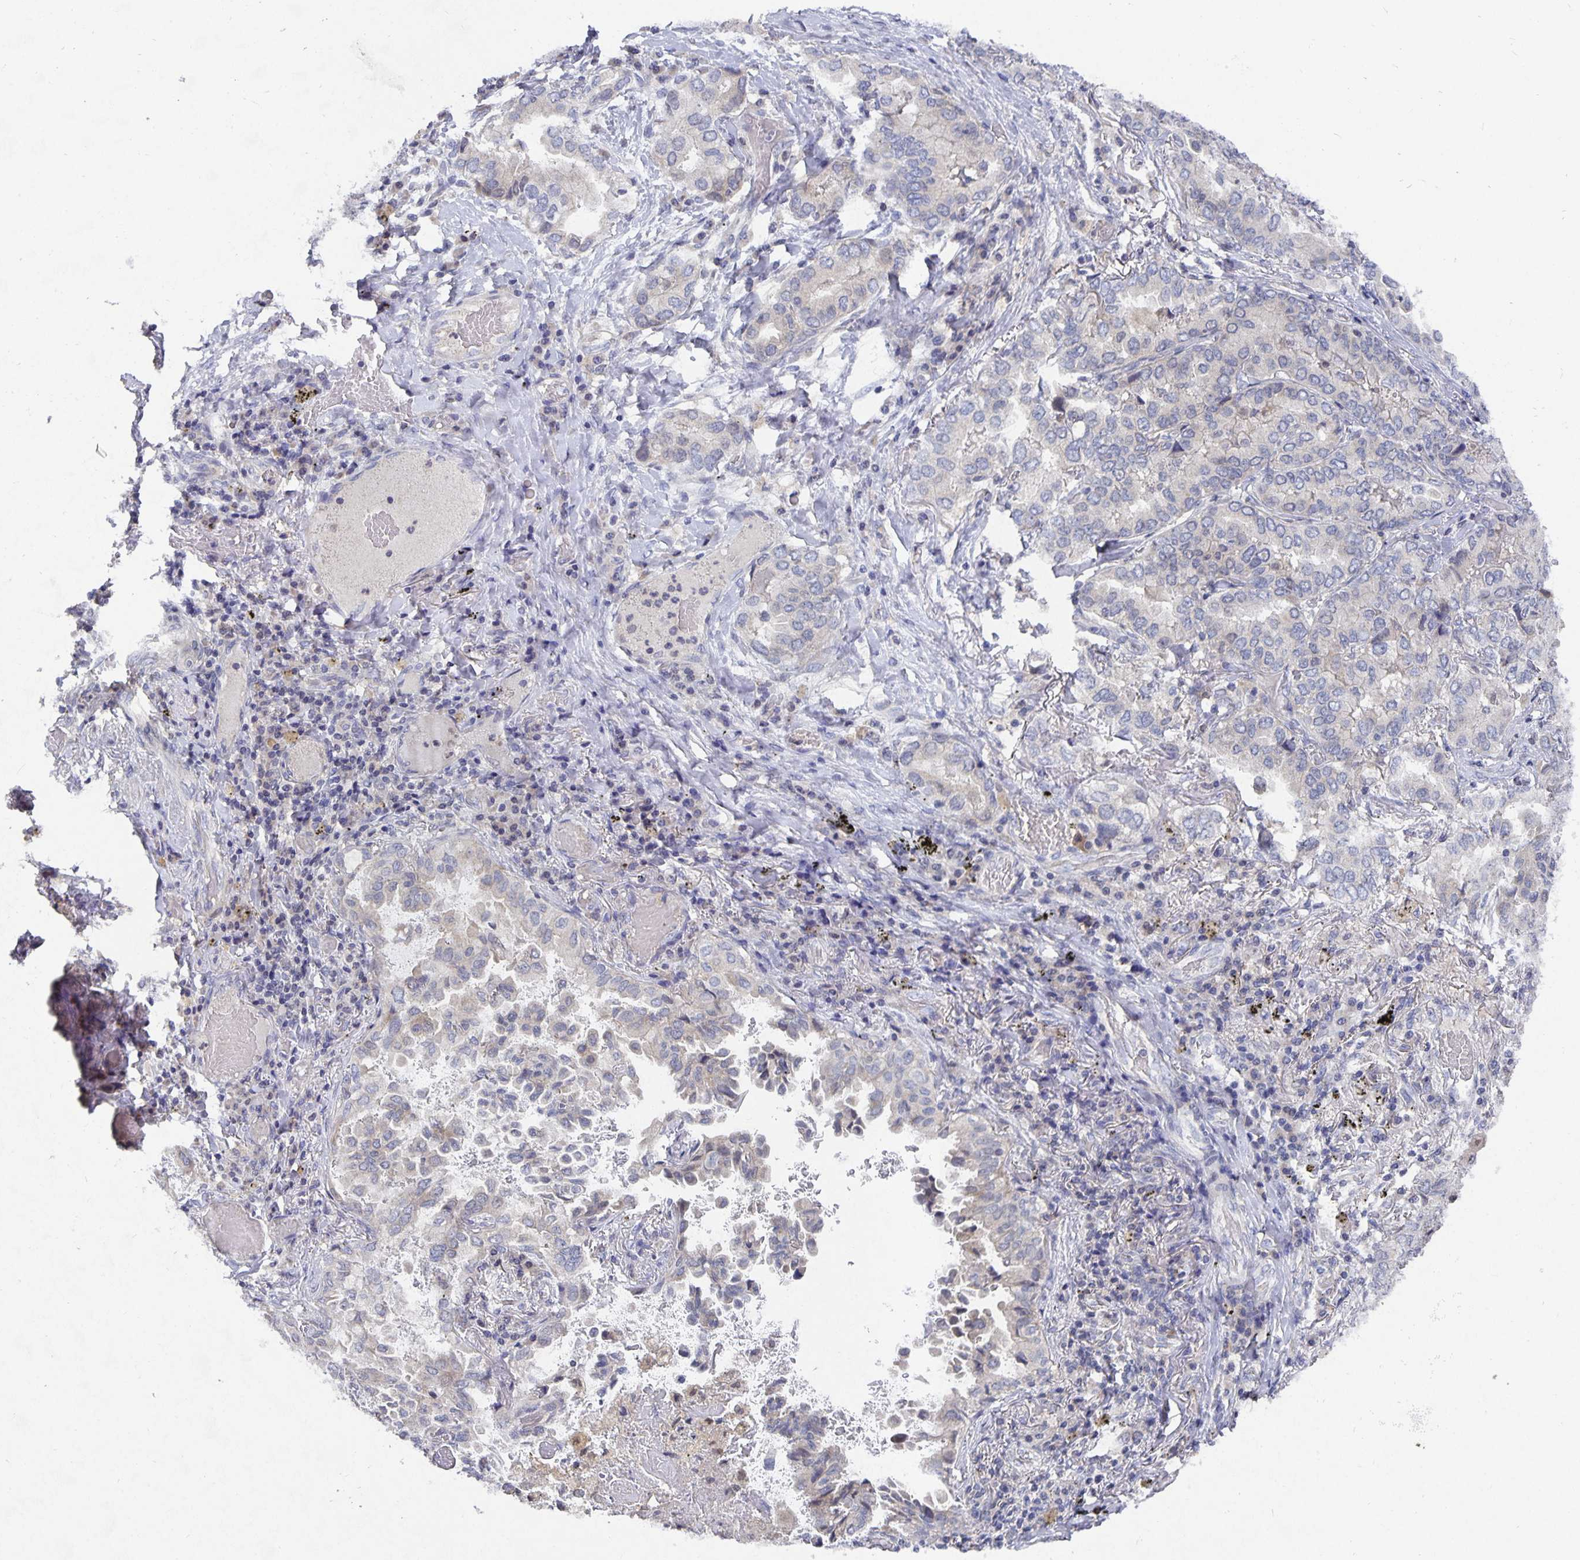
{"staining": {"intensity": "negative", "quantity": "none", "location": "none"}, "tissue": "lung cancer", "cell_type": "Tumor cells", "image_type": "cancer", "snomed": [{"axis": "morphology", "description": "Aneuploidy"}, {"axis": "morphology", "description": "Adenocarcinoma, NOS"}, {"axis": "morphology", "description": "Adenocarcinoma, metastatic, NOS"}, {"axis": "topography", "description": "Lymph node"}, {"axis": "topography", "description": "Lung"}], "caption": "Tumor cells show no significant protein positivity in lung adenocarcinoma. The staining was performed using DAB to visualize the protein expression in brown, while the nuclei were stained in blue with hematoxylin (Magnification: 20x).", "gene": "HEPN1", "patient": {"sex": "female", "age": 48}}